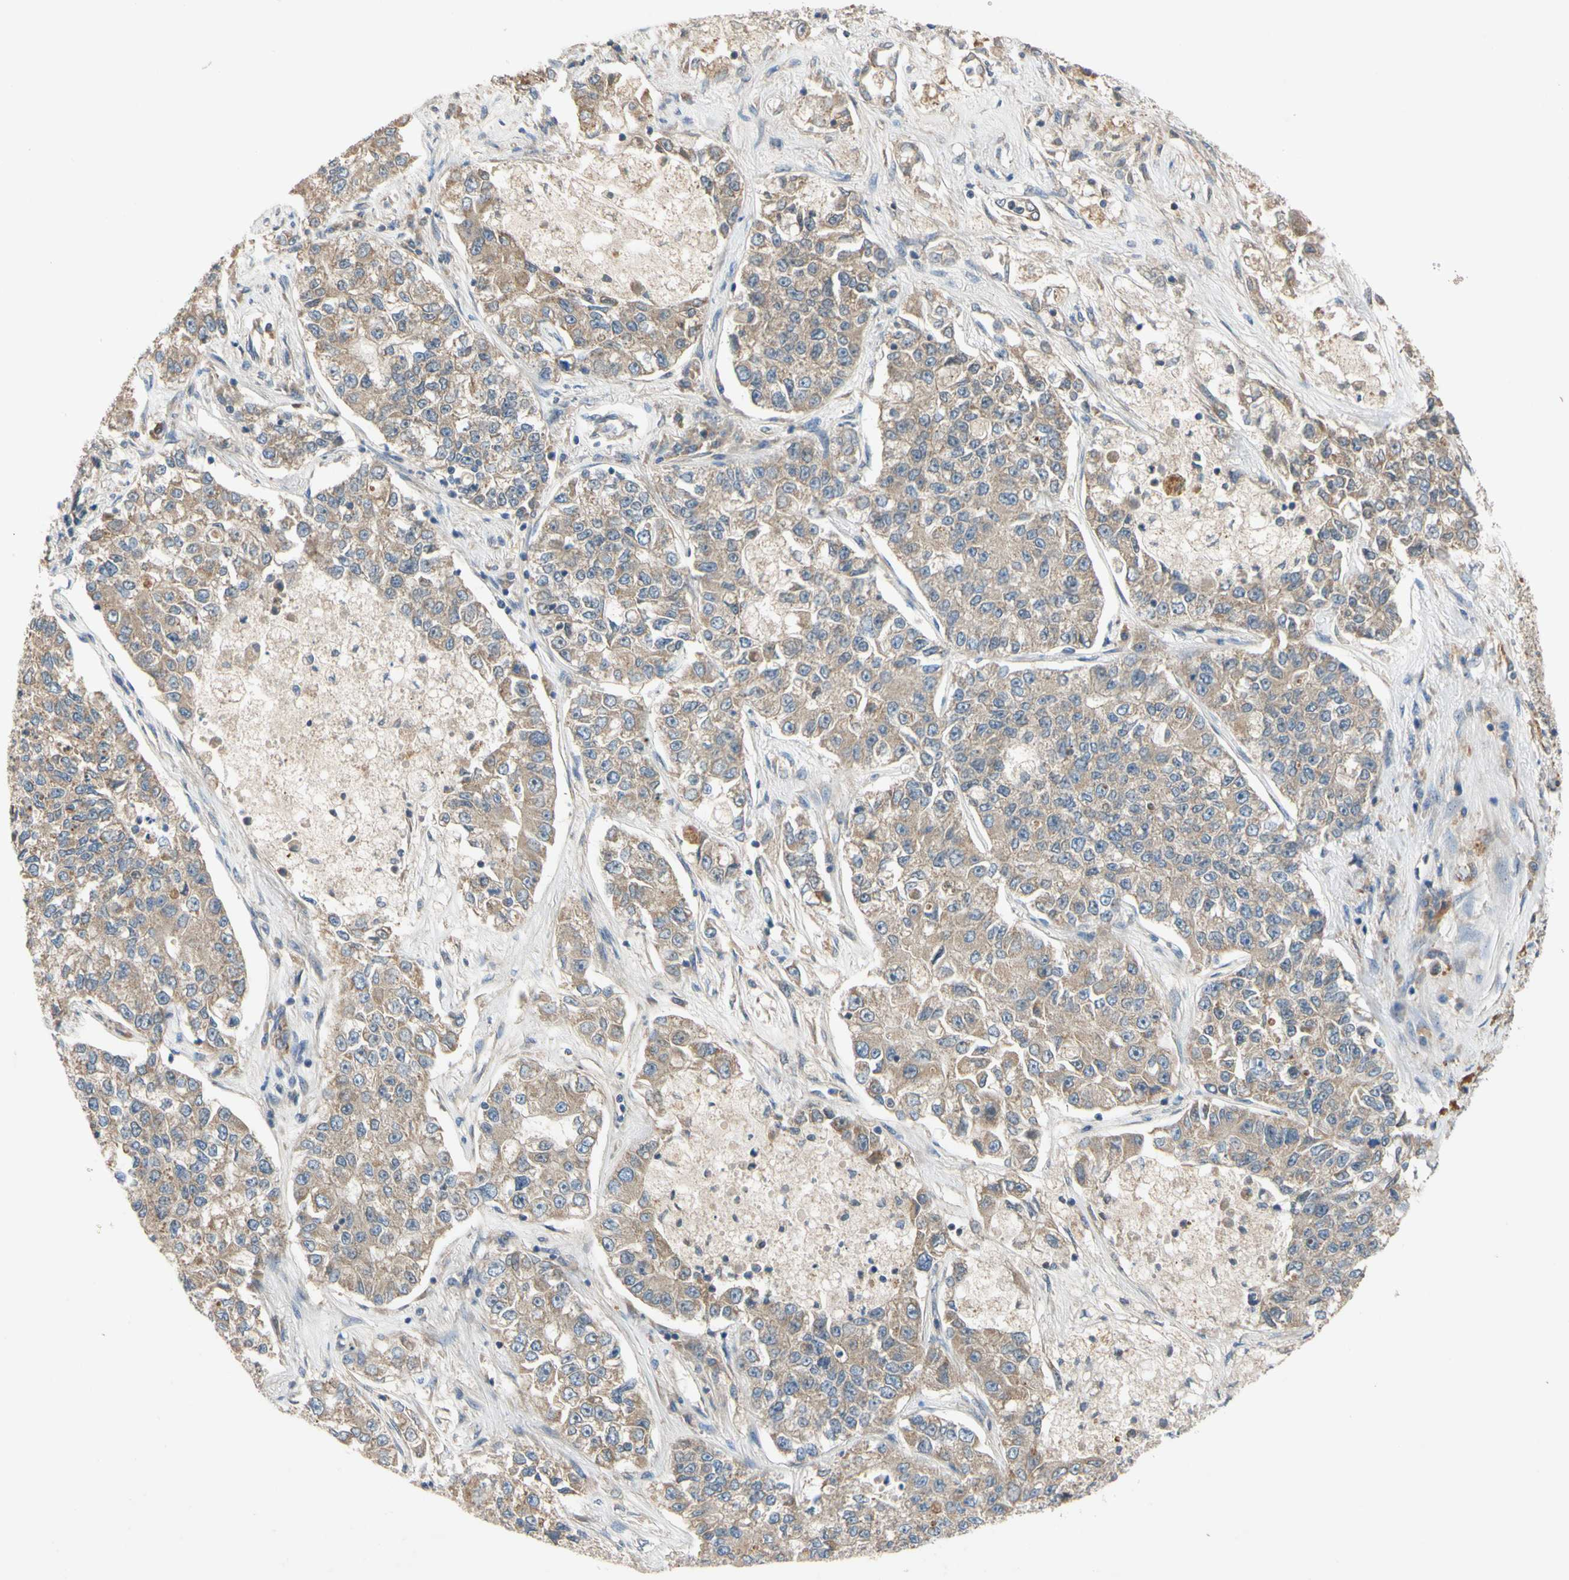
{"staining": {"intensity": "weak", "quantity": ">75%", "location": "cytoplasmic/membranous"}, "tissue": "lung cancer", "cell_type": "Tumor cells", "image_type": "cancer", "snomed": [{"axis": "morphology", "description": "Adenocarcinoma, NOS"}, {"axis": "topography", "description": "Lung"}], "caption": "IHC (DAB (3,3'-diaminobenzidine)) staining of human lung adenocarcinoma shows weak cytoplasmic/membranous protein expression in about >75% of tumor cells. Using DAB (brown) and hematoxylin (blue) stains, captured at high magnification using brightfield microscopy.", "gene": "MBTPS2", "patient": {"sex": "male", "age": 49}}